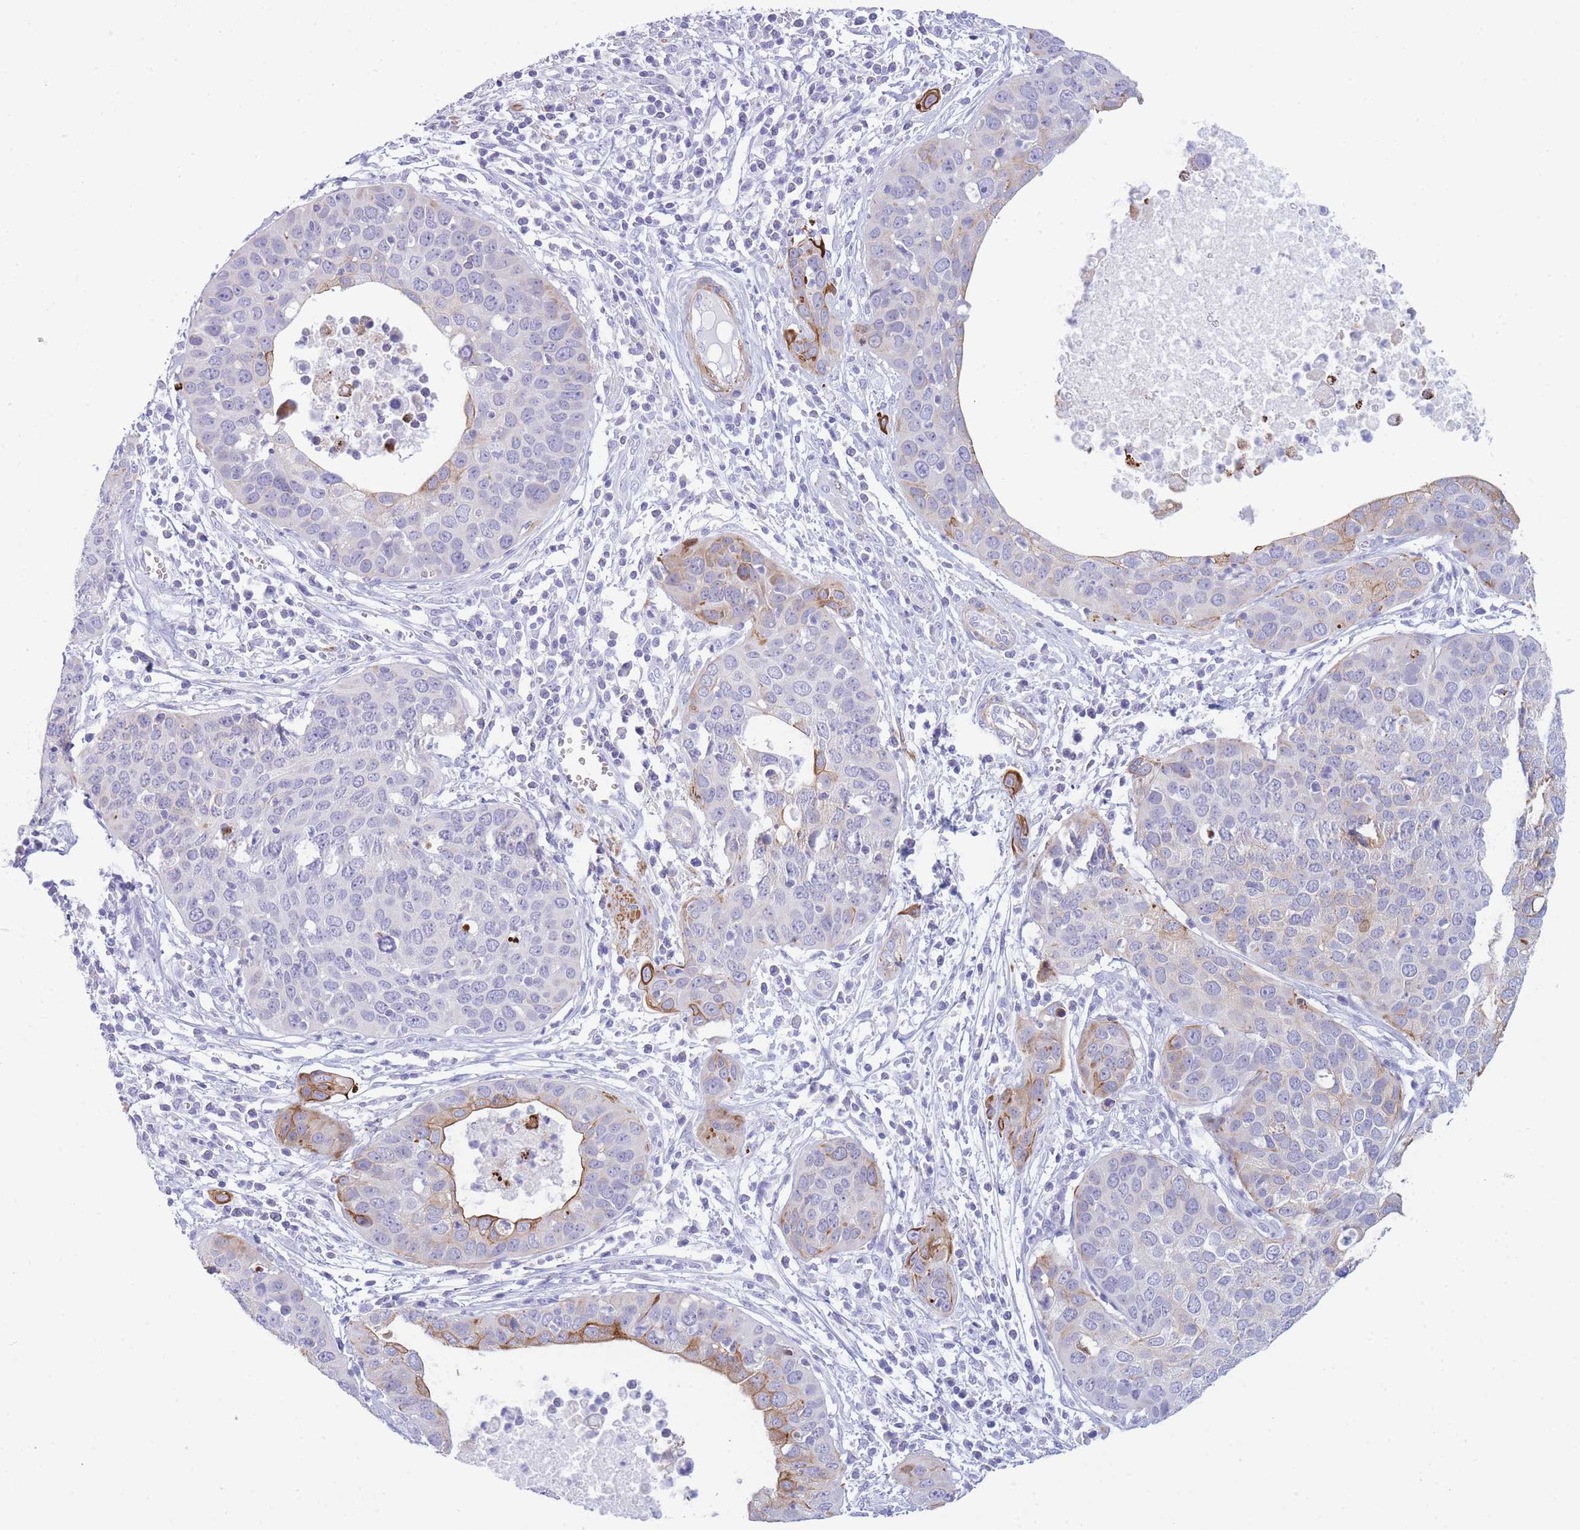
{"staining": {"intensity": "weak", "quantity": "<25%", "location": "cytoplasmic/membranous"}, "tissue": "cervical cancer", "cell_type": "Tumor cells", "image_type": "cancer", "snomed": [{"axis": "morphology", "description": "Squamous cell carcinoma, NOS"}, {"axis": "topography", "description": "Cervix"}], "caption": "Tumor cells show no significant staining in cervical cancer (squamous cell carcinoma).", "gene": "VWA8", "patient": {"sex": "female", "age": 36}}